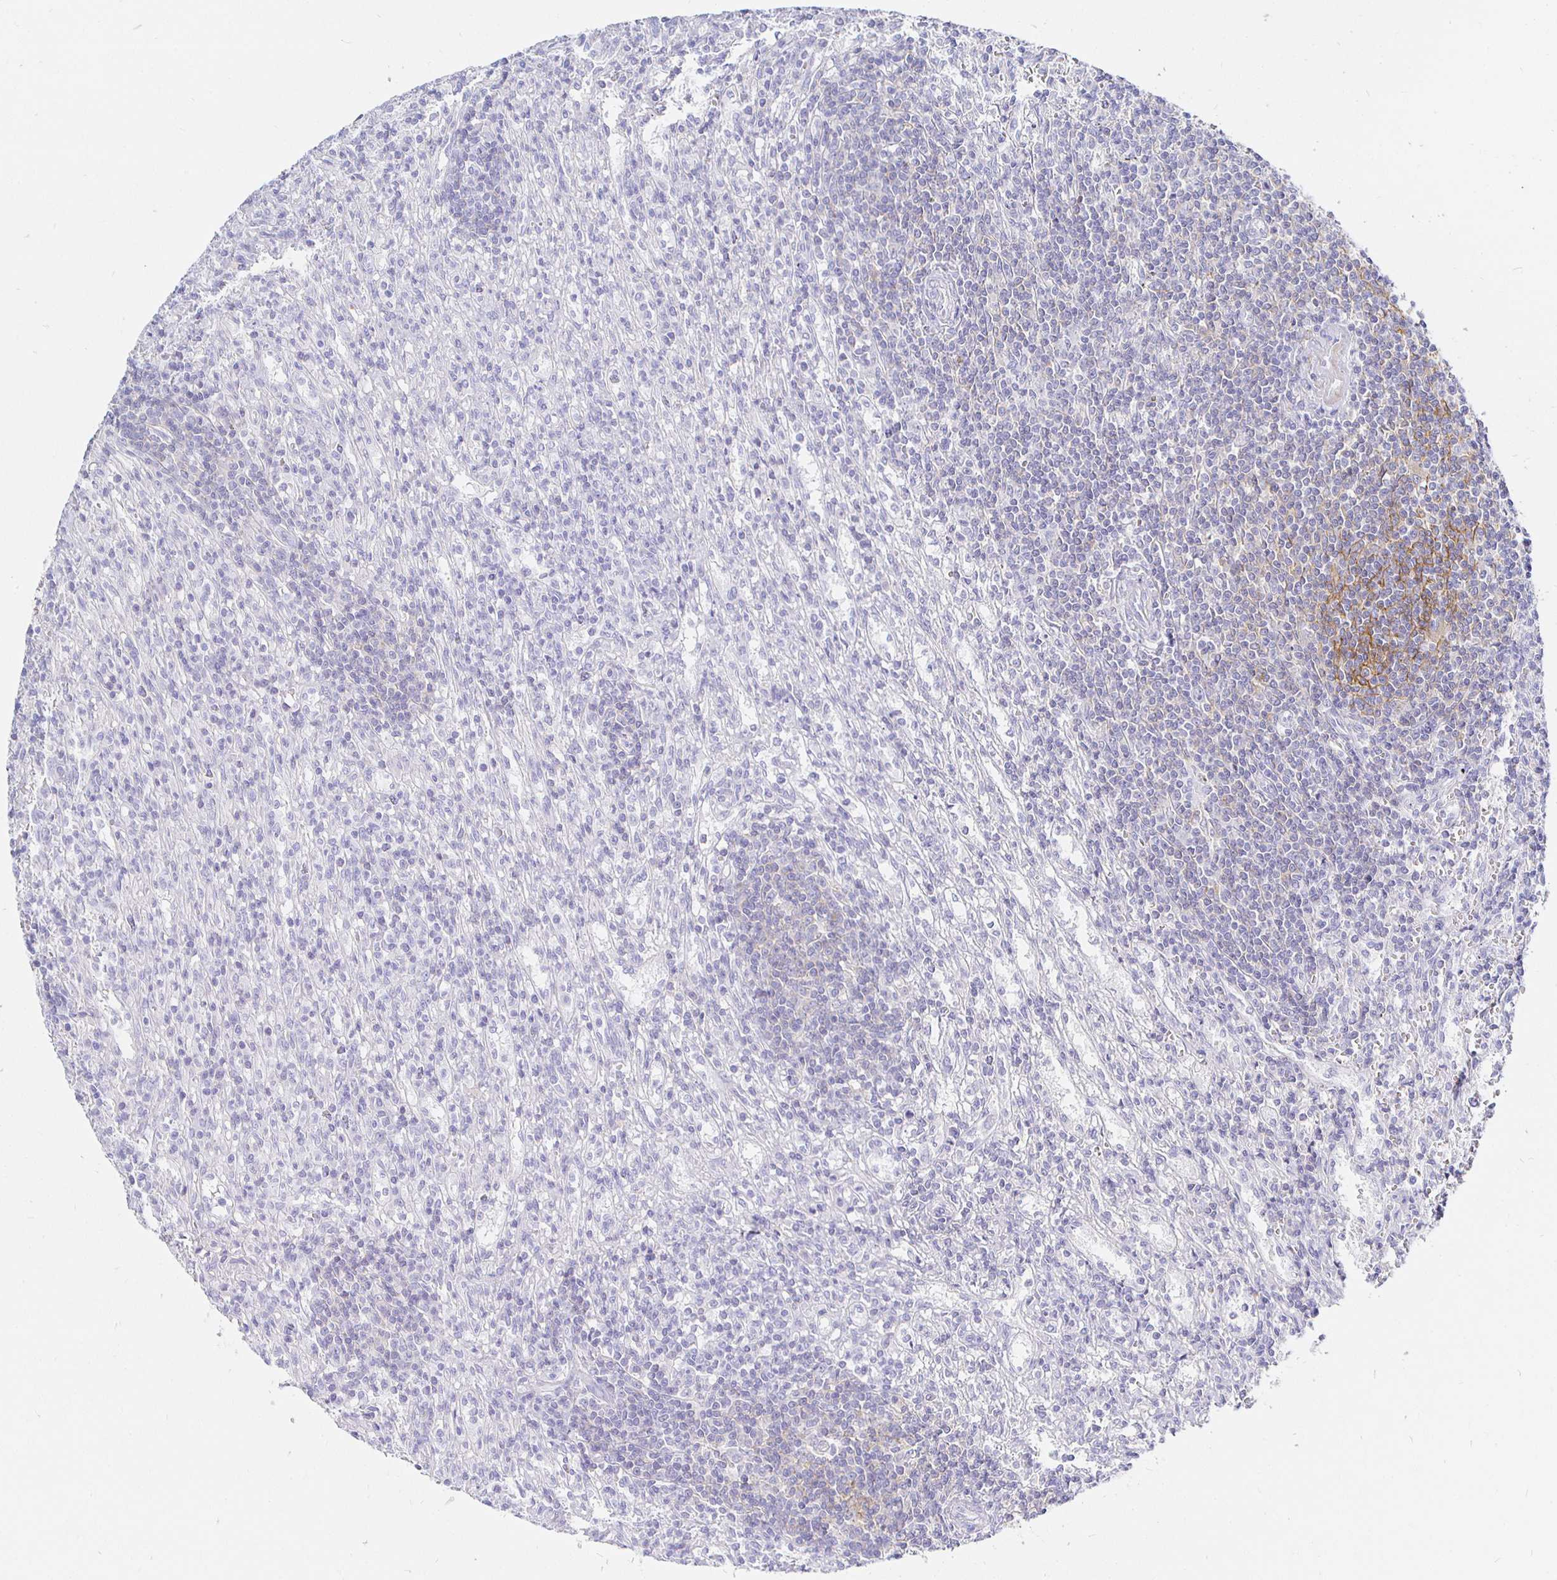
{"staining": {"intensity": "weak", "quantity": "<25%", "location": "cytoplasmic/membranous"}, "tissue": "lymphoma", "cell_type": "Tumor cells", "image_type": "cancer", "snomed": [{"axis": "morphology", "description": "Malignant lymphoma, non-Hodgkin's type, Low grade"}, {"axis": "topography", "description": "Spleen"}], "caption": "IHC histopathology image of neoplastic tissue: human lymphoma stained with DAB reveals no significant protein expression in tumor cells. (DAB IHC, high magnification).", "gene": "CR2", "patient": {"sex": "male", "age": 76}}